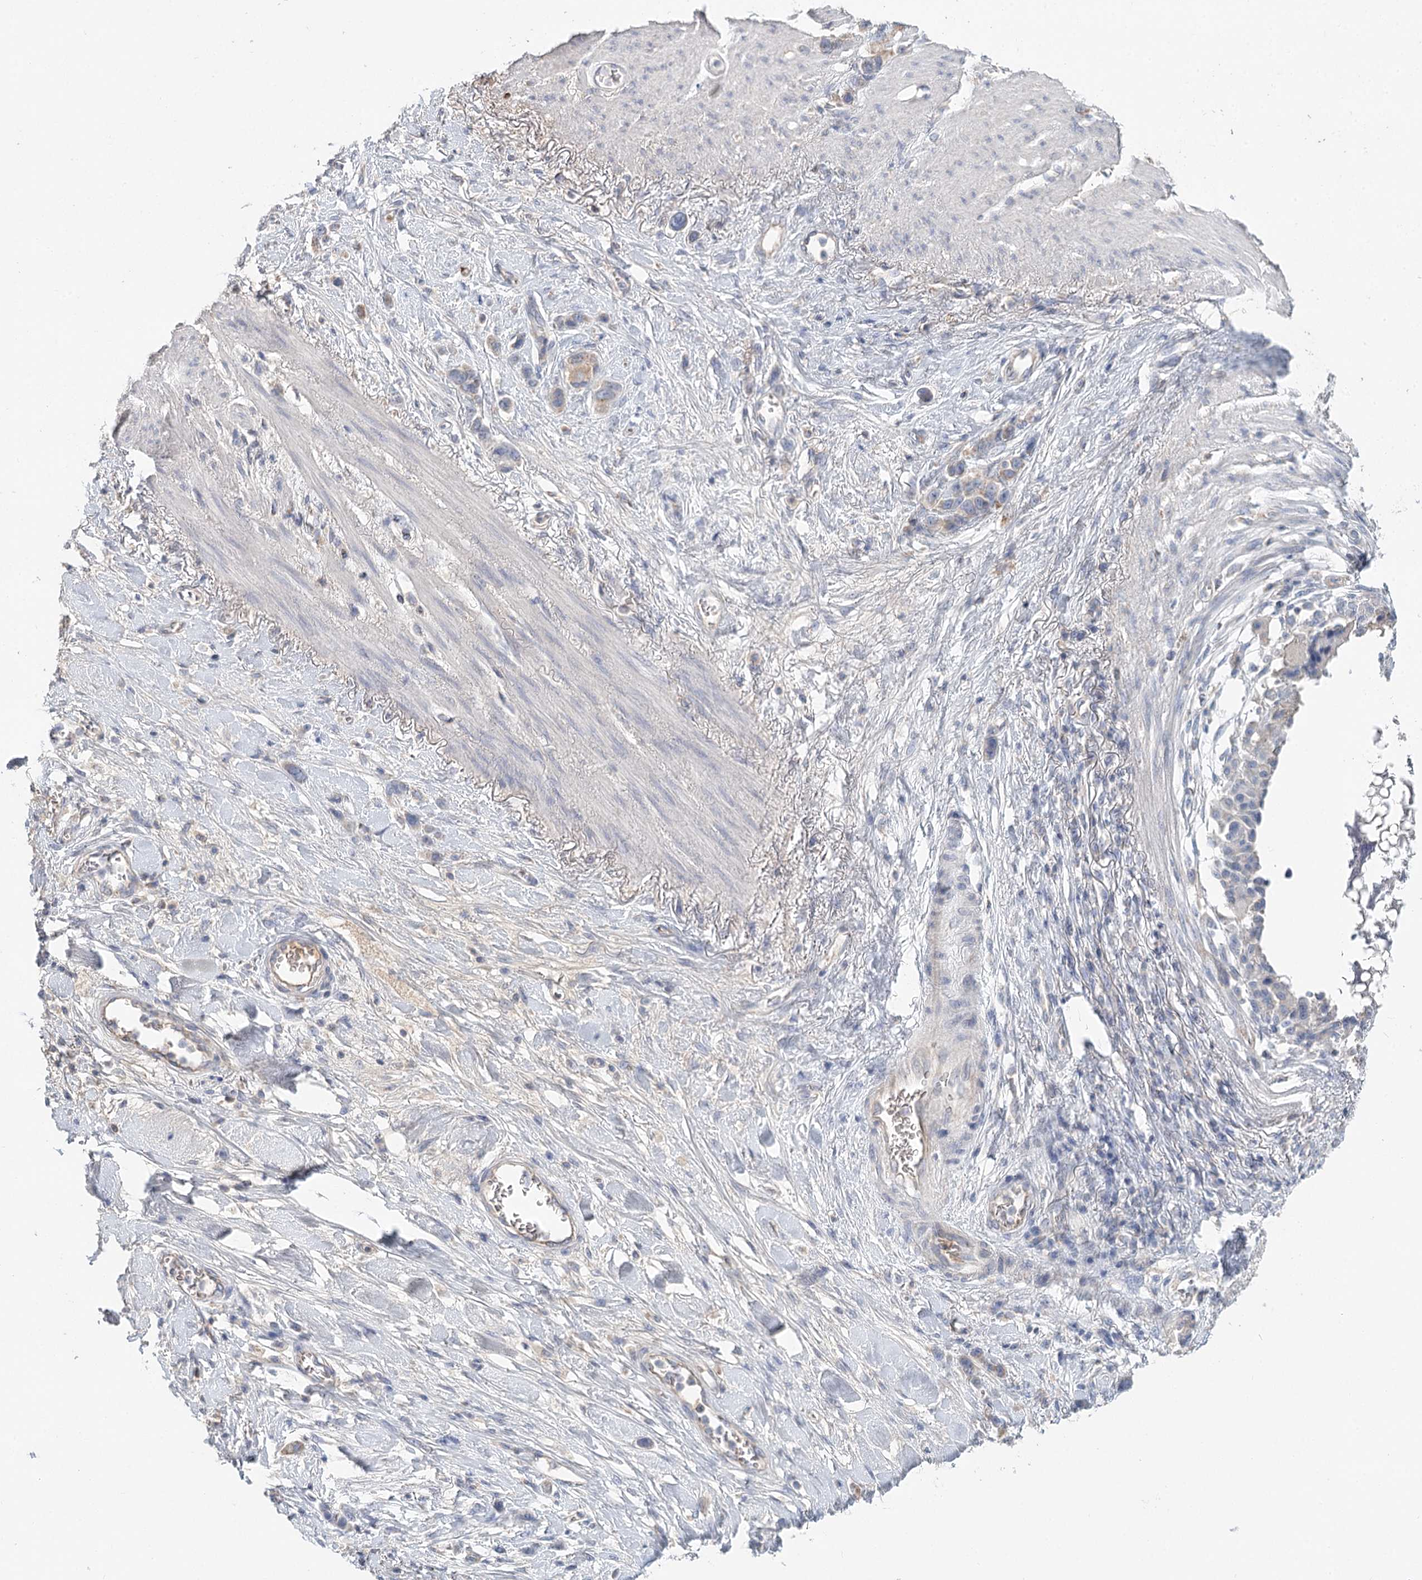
{"staining": {"intensity": "weak", "quantity": "25%-75%", "location": "cytoplasmic/membranous"}, "tissue": "stomach cancer", "cell_type": "Tumor cells", "image_type": "cancer", "snomed": [{"axis": "morphology", "description": "Adenocarcinoma, NOS"}, {"axis": "morphology", "description": "Adenocarcinoma, High grade"}, {"axis": "topography", "description": "Stomach, upper"}, {"axis": "topography", "description": "Stomach, lower"}], "caption": "This histopathology image exhibits immunohistochemistry staining of human stomach adenocarcinoma, with low weak cytoplasmic/membranous expression in approximately 25%-75% of tumor cells.", "gene": "ARHGAP44", "patient": {"sex": "female", "age": 65}}